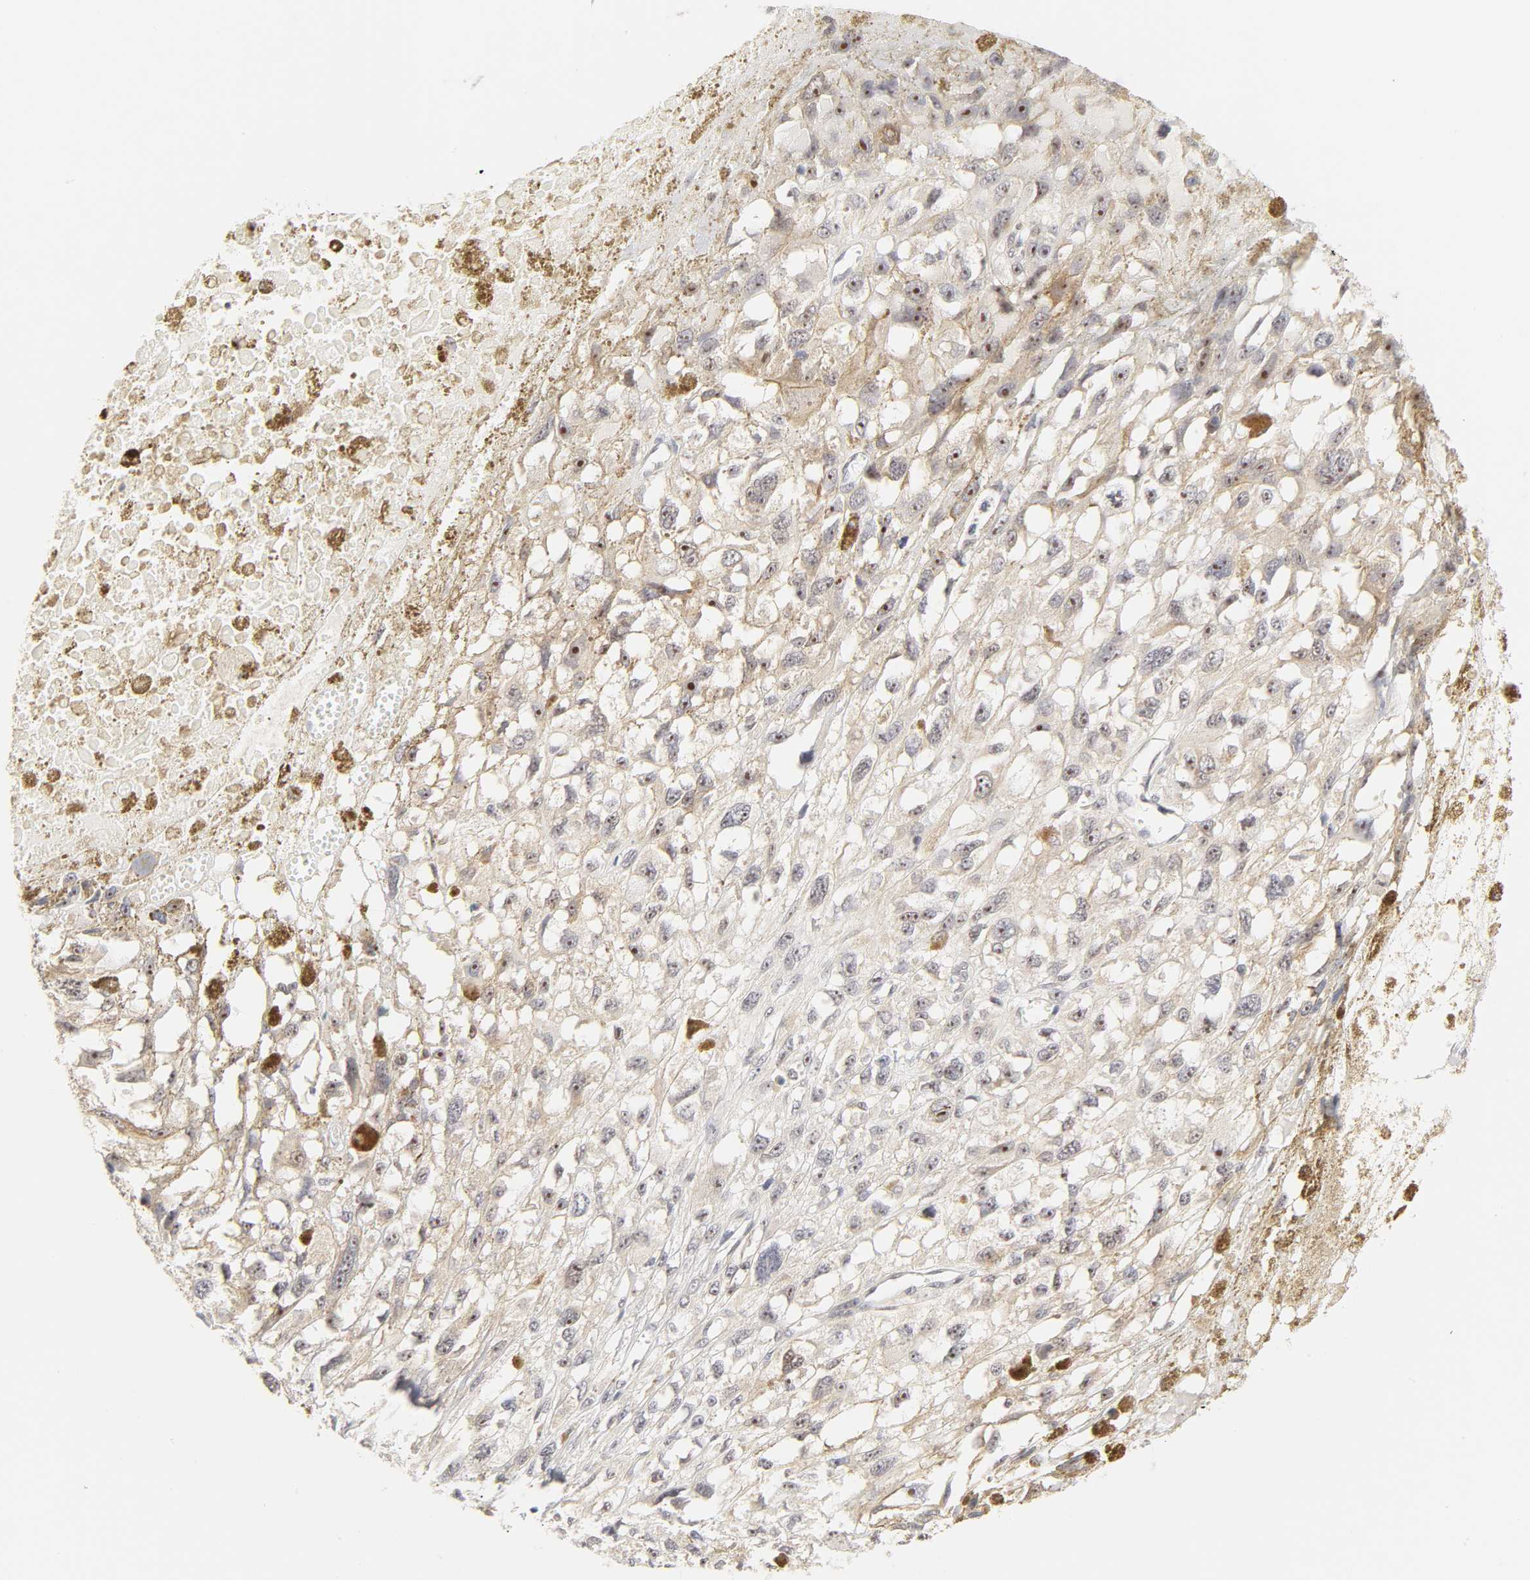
{"staining": {"intensity": "weak", "quantity": "<25%", "location": "nuclear"}, "tissue": "melanoma", "cell_type": "Tumor cells", "image_type": "cancer", "snomed": [{"axis": "morphology", "description": "Malignant melanoma, Metastatic site"}, {"axis": "topography", "description": "Lymph node"}], "caption": "Human malignant melanoma (metastatic site) stained for a protein using IHC shows no expression in tumor cells.", "gene": "KIF2A", "patient": {"sex": "male", "age": 59}}